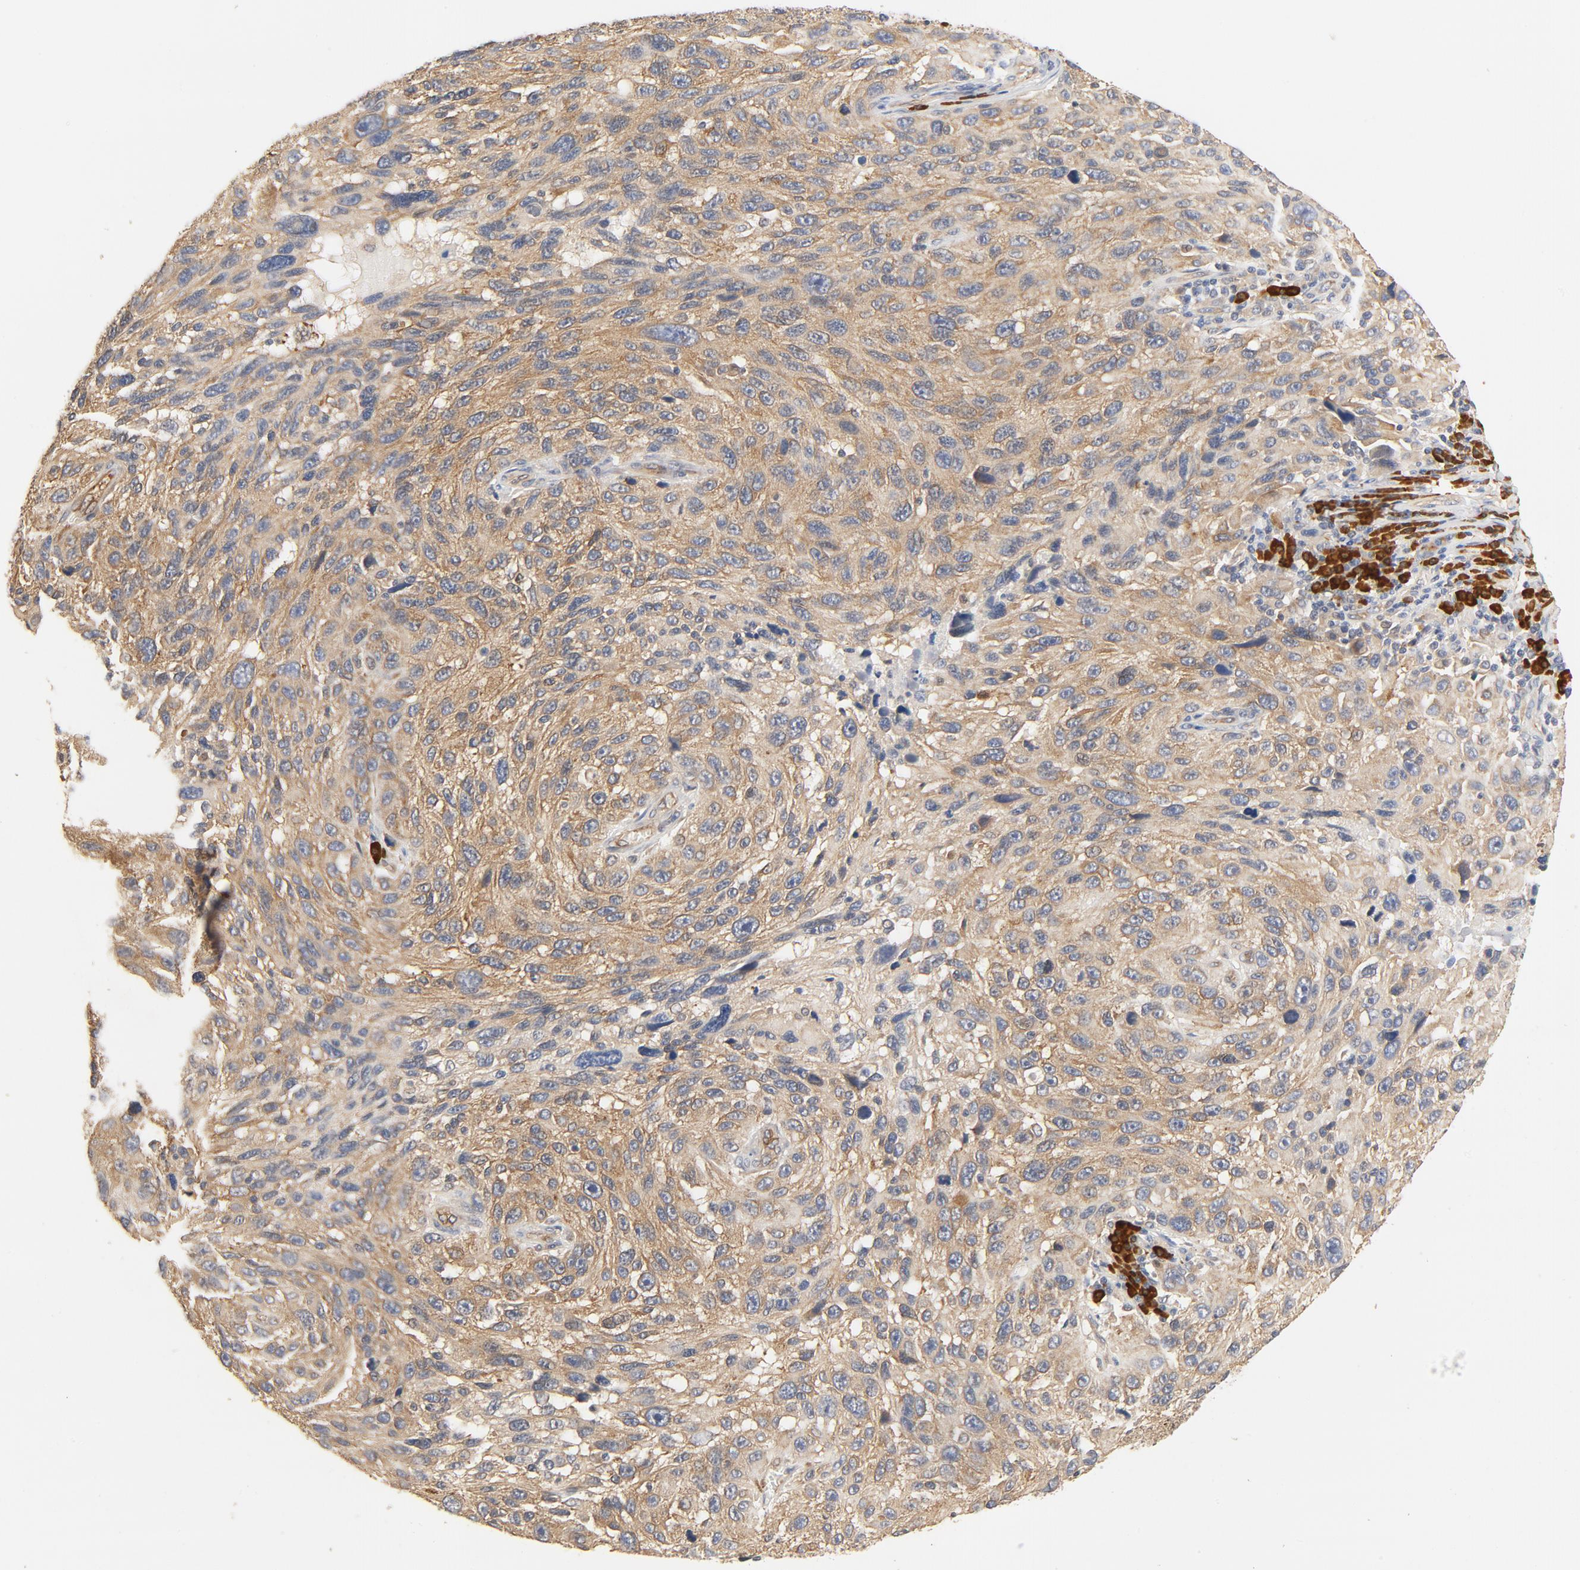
{"staining": {"intensity": "moderate", "quantity": ">75%", "location": "cytoplasmic/membranous"}, "tissue": "melanoma", "cell_type": "Tumor cells", "image_type": "cancer", "snomed": [{"axis": "morphology", "description": "Malignant melanoma, NOS"}, {"axis": "topography", "description": "Skin"}], "caption": "Protein staining demonstrates moderate cytoplasmic/membranous staining in approximately >75% of tumor cells in melanoma.", "gene": "UBE2J1", "patient": {"sex": "male", "age": 53}}